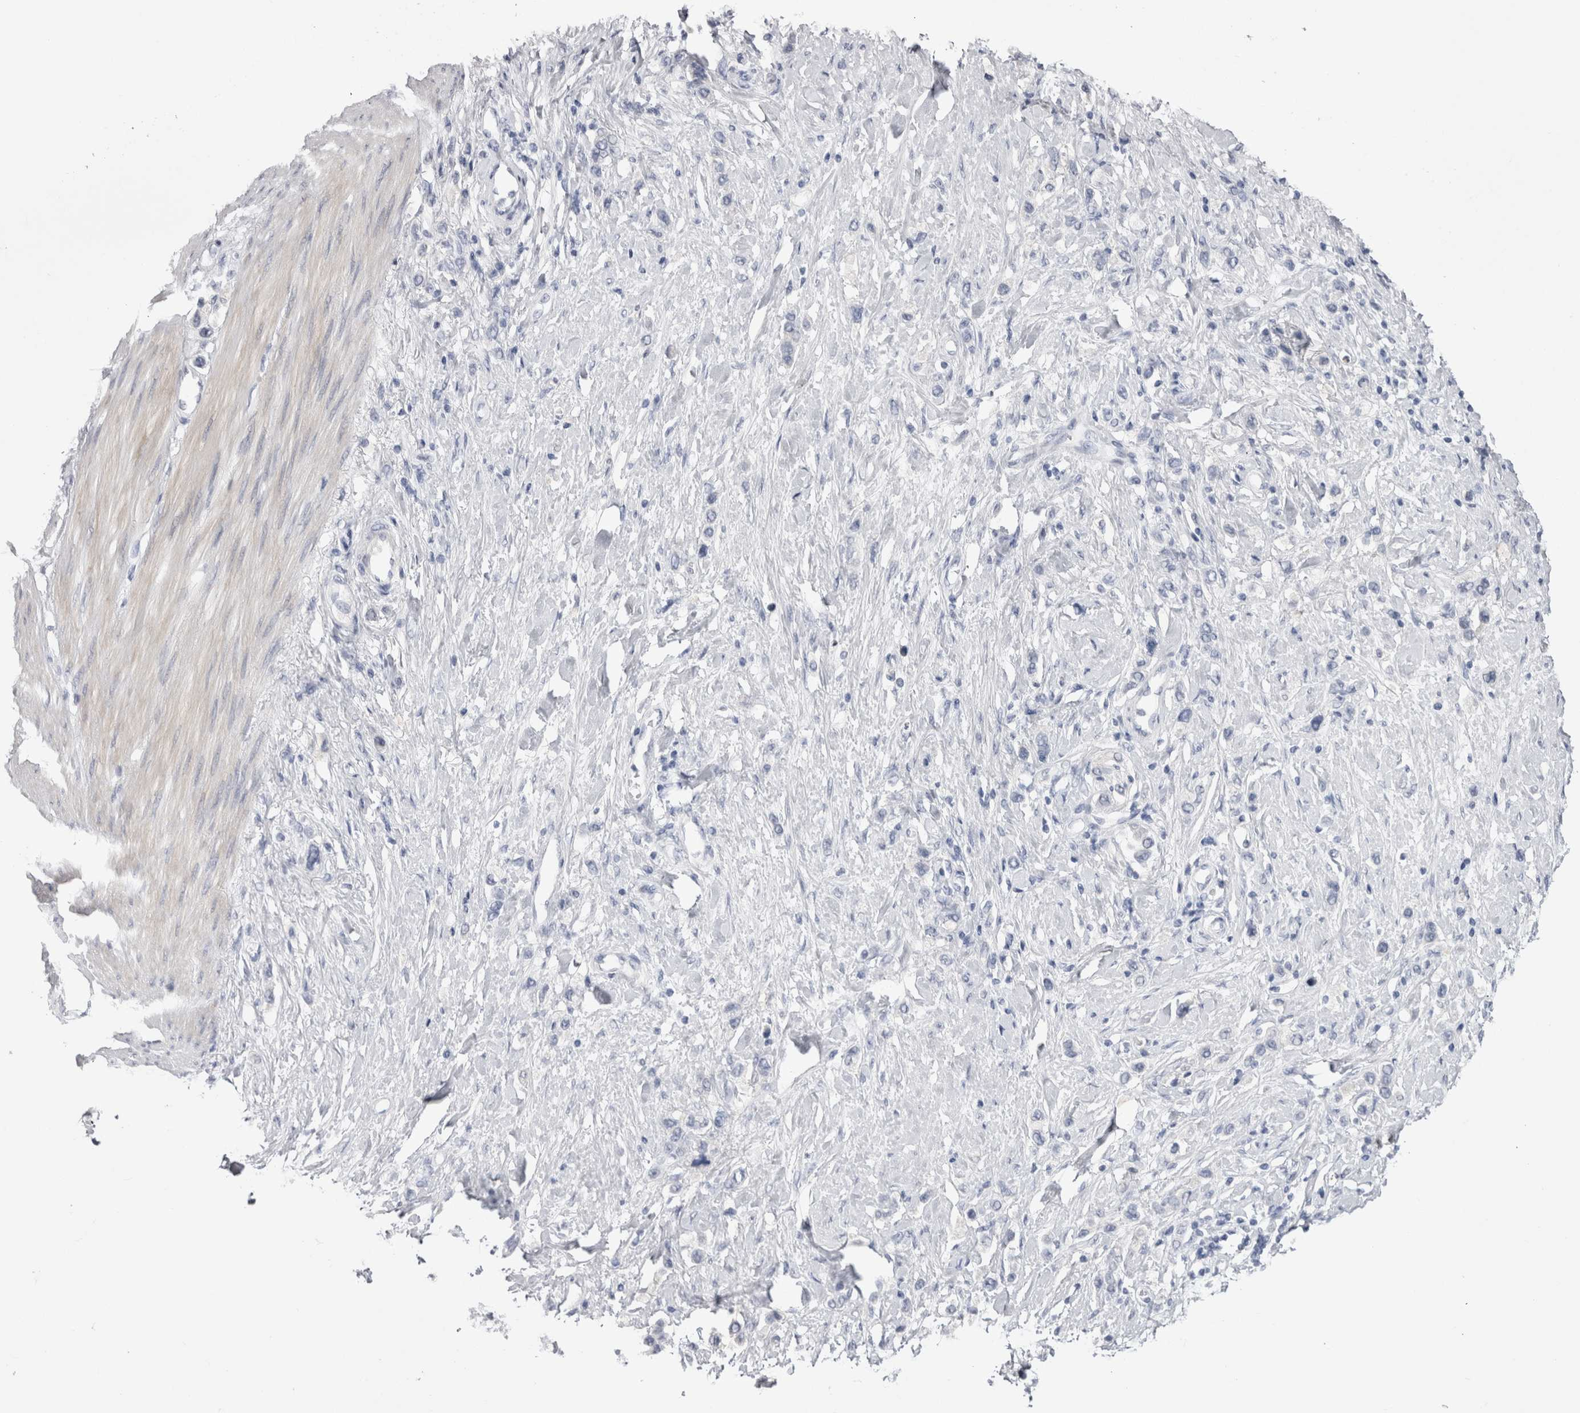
{"staining": {"intensity": "negative", "quantity": "none", "location": "none"}, "tissue": "stomach cancer", "cell_type": "Tumor cells", "image_type": "cancer", "snomed": [{"axis": "morphology", "description": "Adenocarcinoma, NOS"}, {"axis": "topography", "description": "Stomach"}], "caption": "Immunohistochemistry photomicrograph of human stomach cancer (adenocarcinoma) stained for a protein (brown), which demonstrates no expression in tumor cells.", "gene": "PWP2", "patient": {"sex": "female", "age": 65}}